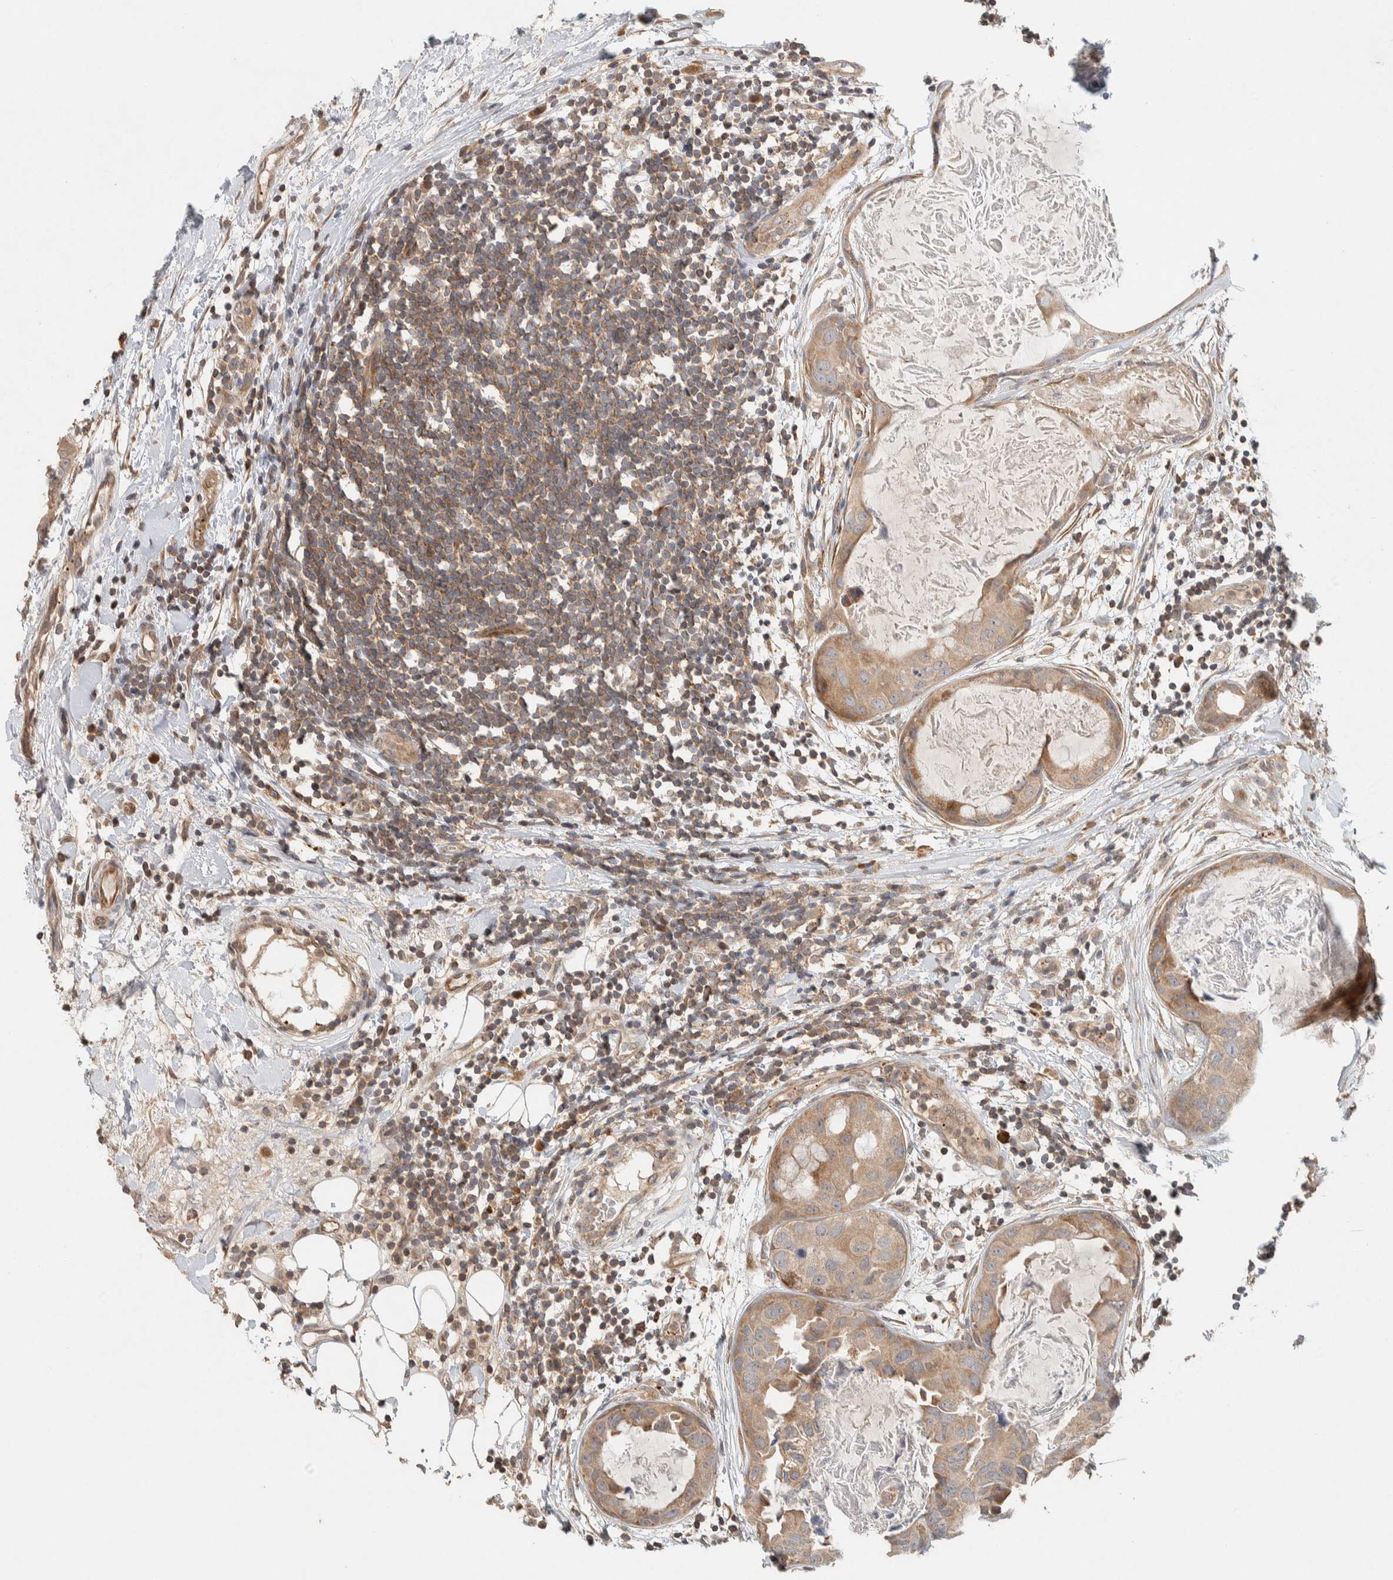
{"staining": {"intensity": "weak", "quantity": ">75%", "location": "cytoplasmic/membranous"}, "tissue": "breast cancer", "cell_type": "Tumor cells", "image_type": "cancer", "snomed": [{"axis": "morphology", "description": "Duct carcinoma"}, {"axis": "topography", "description": "Breast"}], "caption": "Human breast cancer stained for a protein (brown) exhibits weak cytoplasmic/membranous positive expression in about >75% of tumor cells.", "gene": "KIF9", "patient": {"sex": "female", "age": 40}}